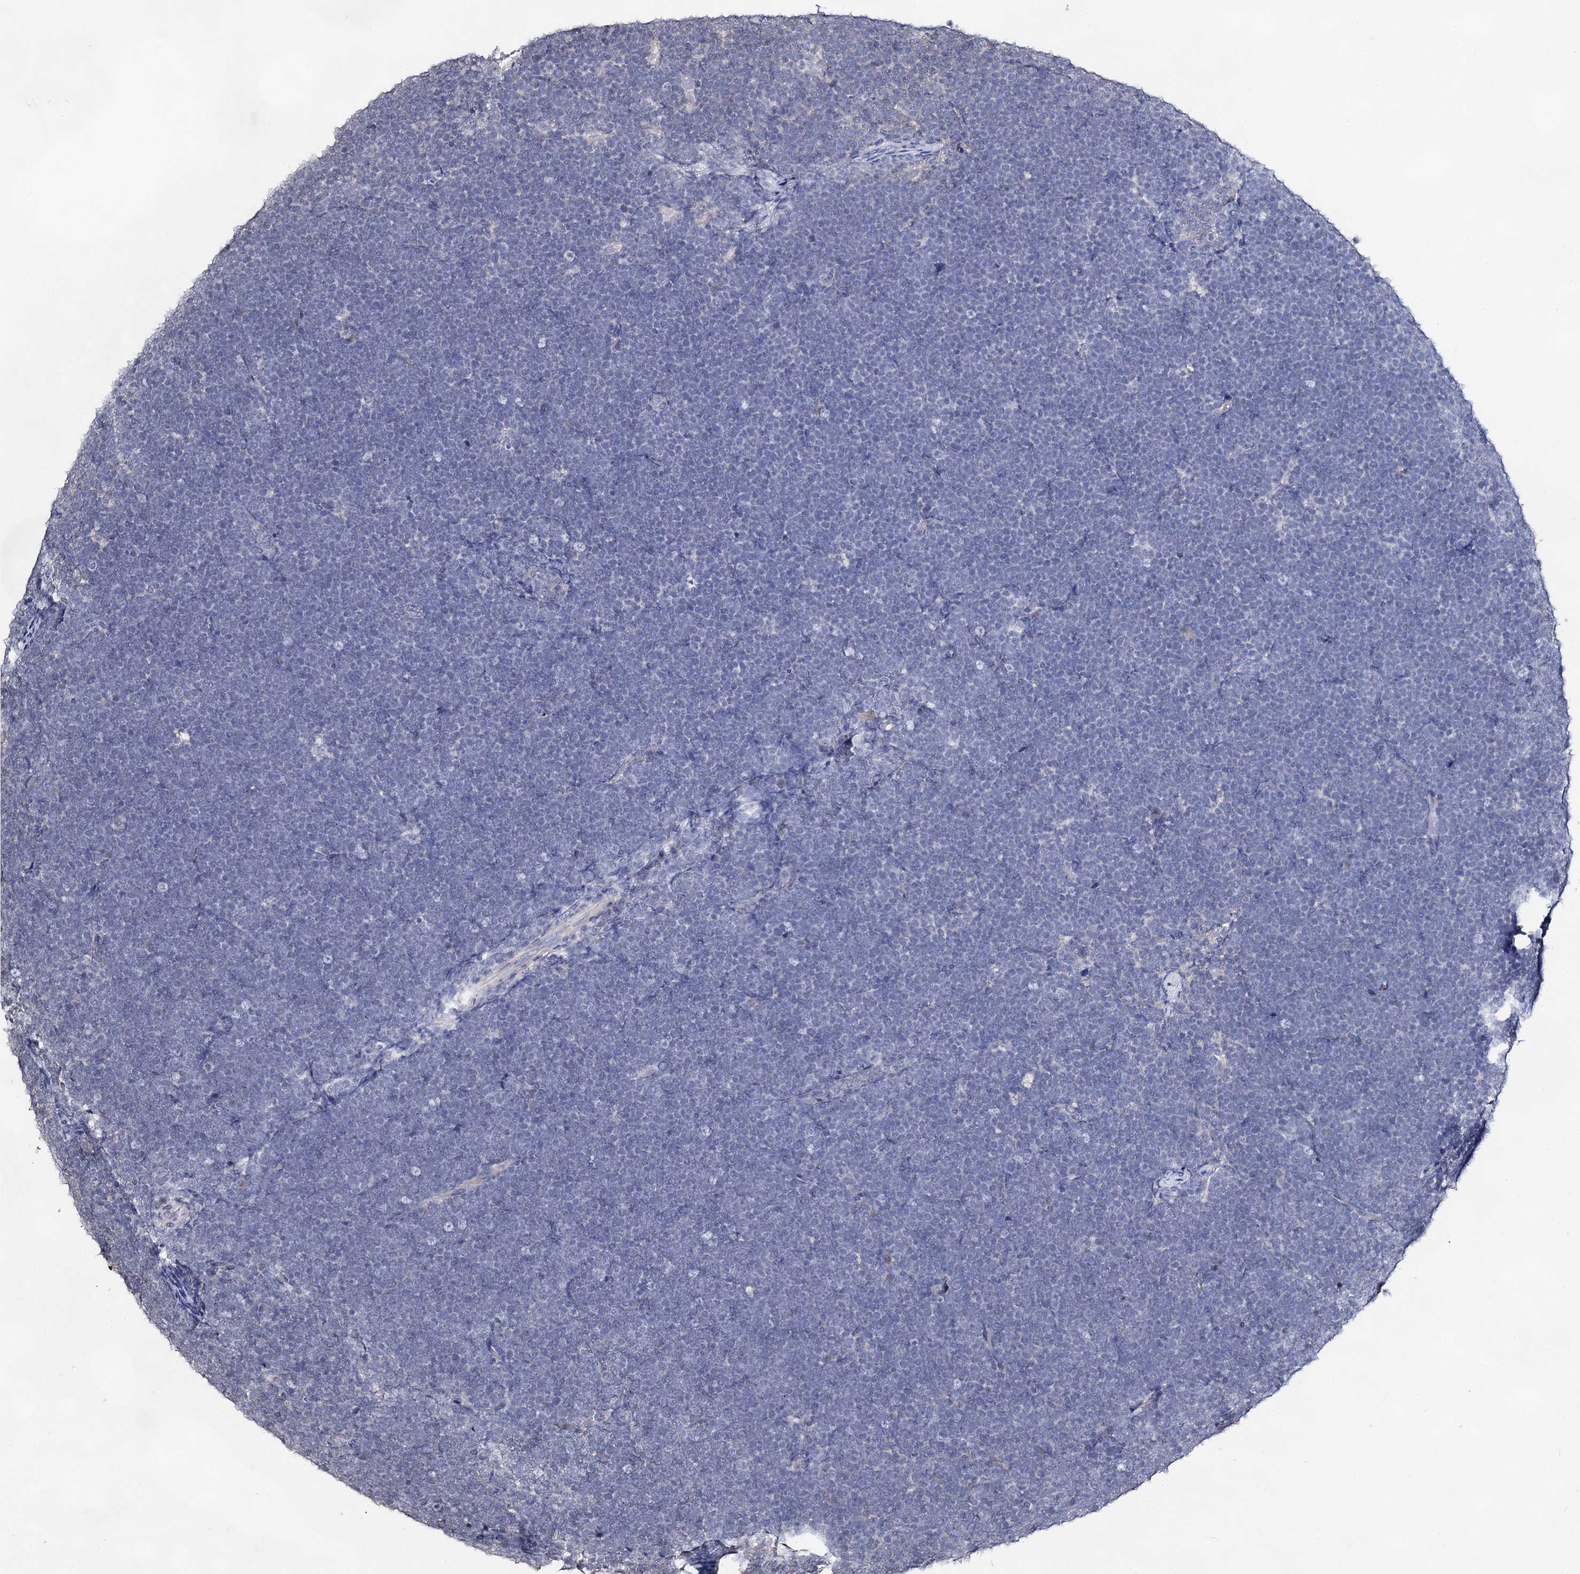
{"staining": {"intensity": "negative", "quantity": "none", "location": "none"}, "tissue": "lymphoma", "cell_type": "Tumor cells", "image_type": "cancer", "snomed": [{"axis": "morphology", "description": "Malignant lymphoma, non-Hodgkin's type, High grade"}, {"axis": "topography", "description": "Lymph node"}], "caption": "This is an immunohistochemistry (IHC) micrograph of human high-grade malignant lymphoma, non-Hodgkin's type. There is no positivity in tumor cells.", "gene": "PLIN1", "patient": {"sex": "male", "age": 13}}